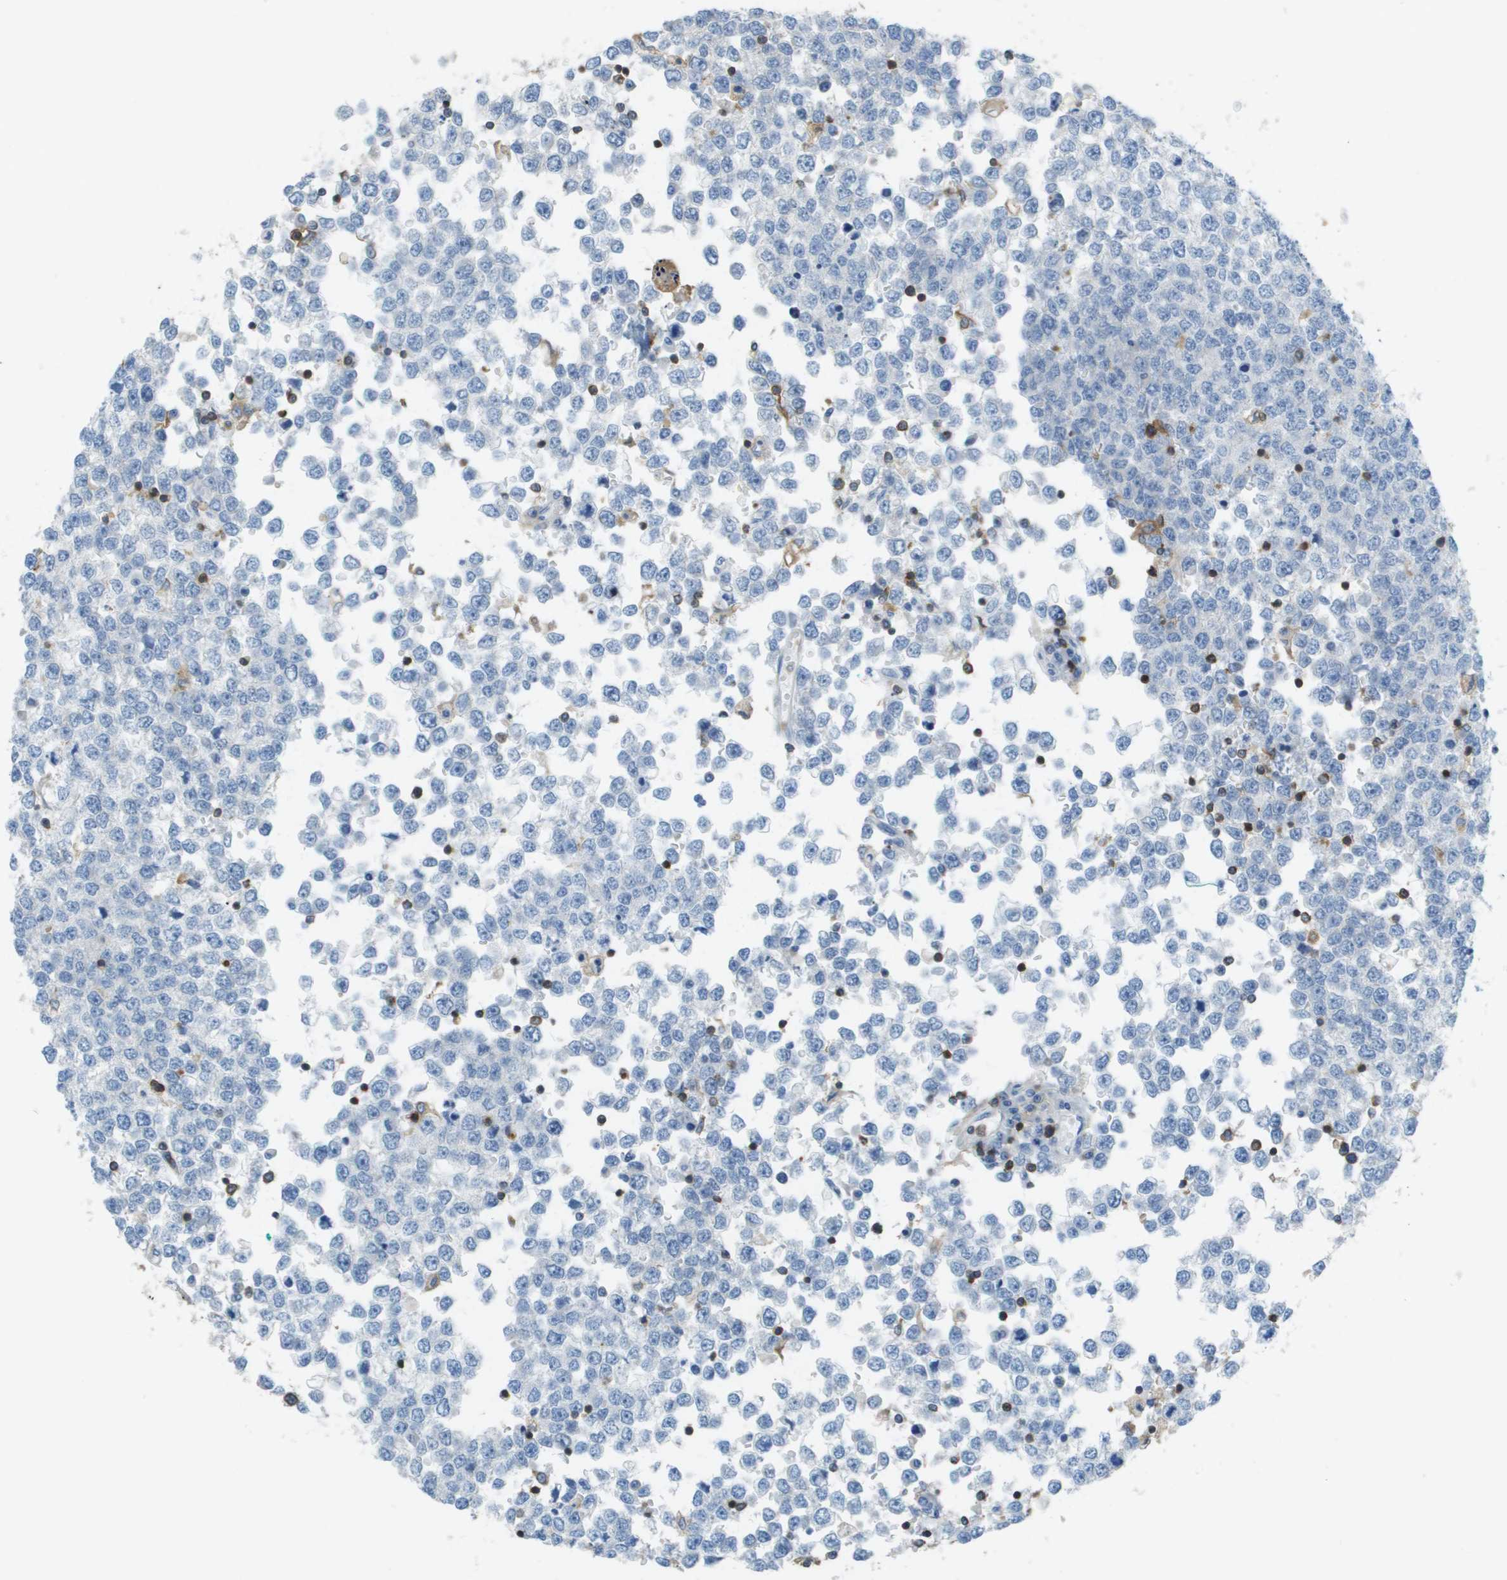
{"staining": {"intensity": "negative", "quantity": "none", "location": "none"}, "tissue": "testis cancer", "cell_type": "Tumor cells", "image_type": "cancer", "snomed": [{"axis": "morphology", "description": "Seminoma, NOS"}, {"axis": "topography", "description": "Testis"}], "caption": "An immunohistochemistry (IHC) histopathology image of testis seminoma is shown. There is no staining in tumor cells of testis seminoma.", "gene": "APBB1IP", "patient": {"sex": "male", "age": 65}}